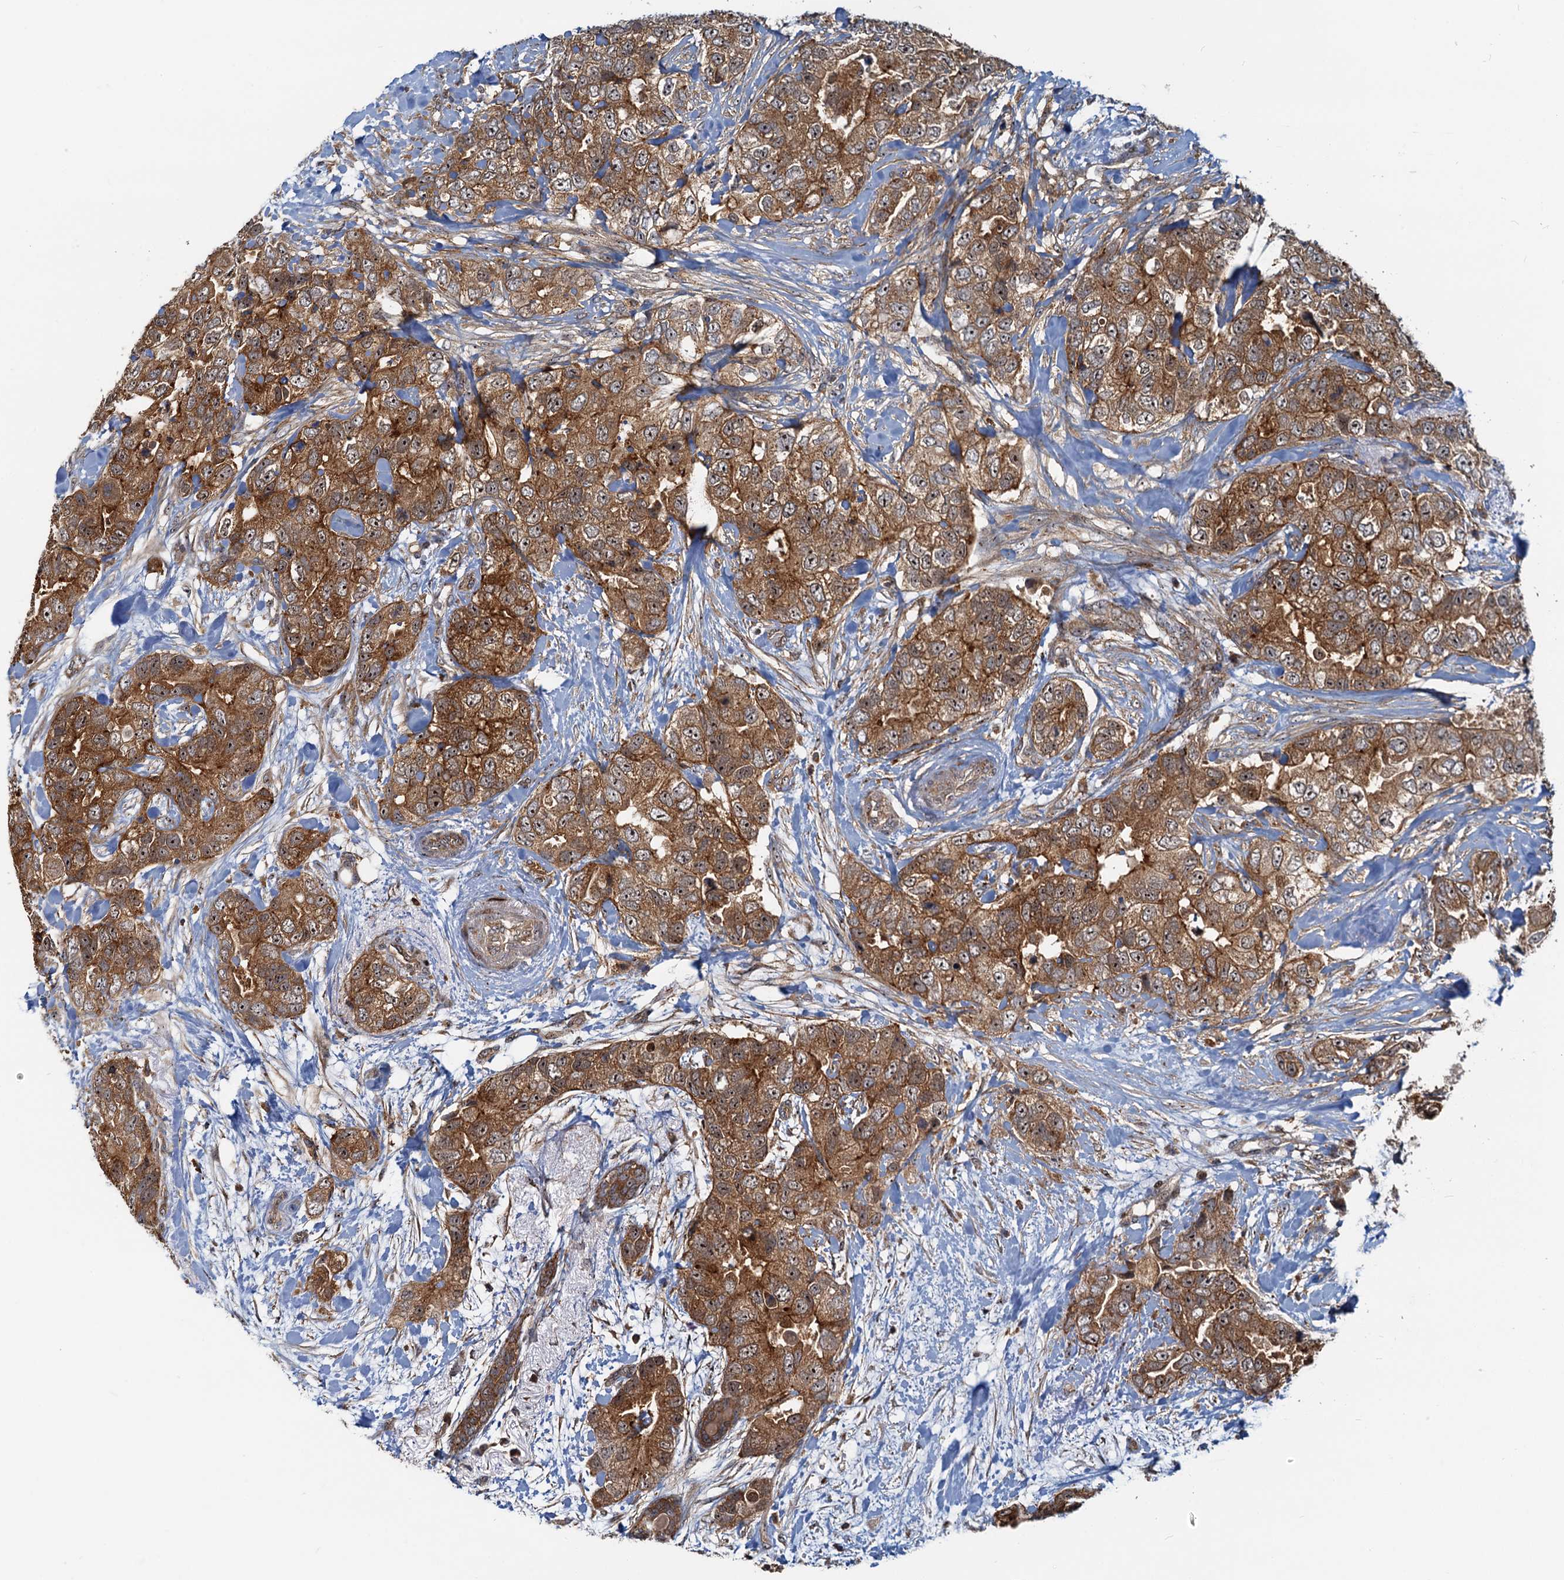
{"staining": {"intensity": "moderate", "quantity": ">75%", "location": "cytoplasmic/membranous"}, "tissue": "breast cancer", "cell_type": "Tumor cells", "image_type": "cancer", "snomed": [{"axis": "morphology", "description": "Duct carcinoma"}, {"axis": "topography", "description": "Breast"}], "caption": "IHC of human breast cancer shows medium levels of moderate cytoplasmic/membranous positivity in about >75% of tumor cells.", "gene": "TOLLIP", "patient": {"sex": "female", "age": 62}}